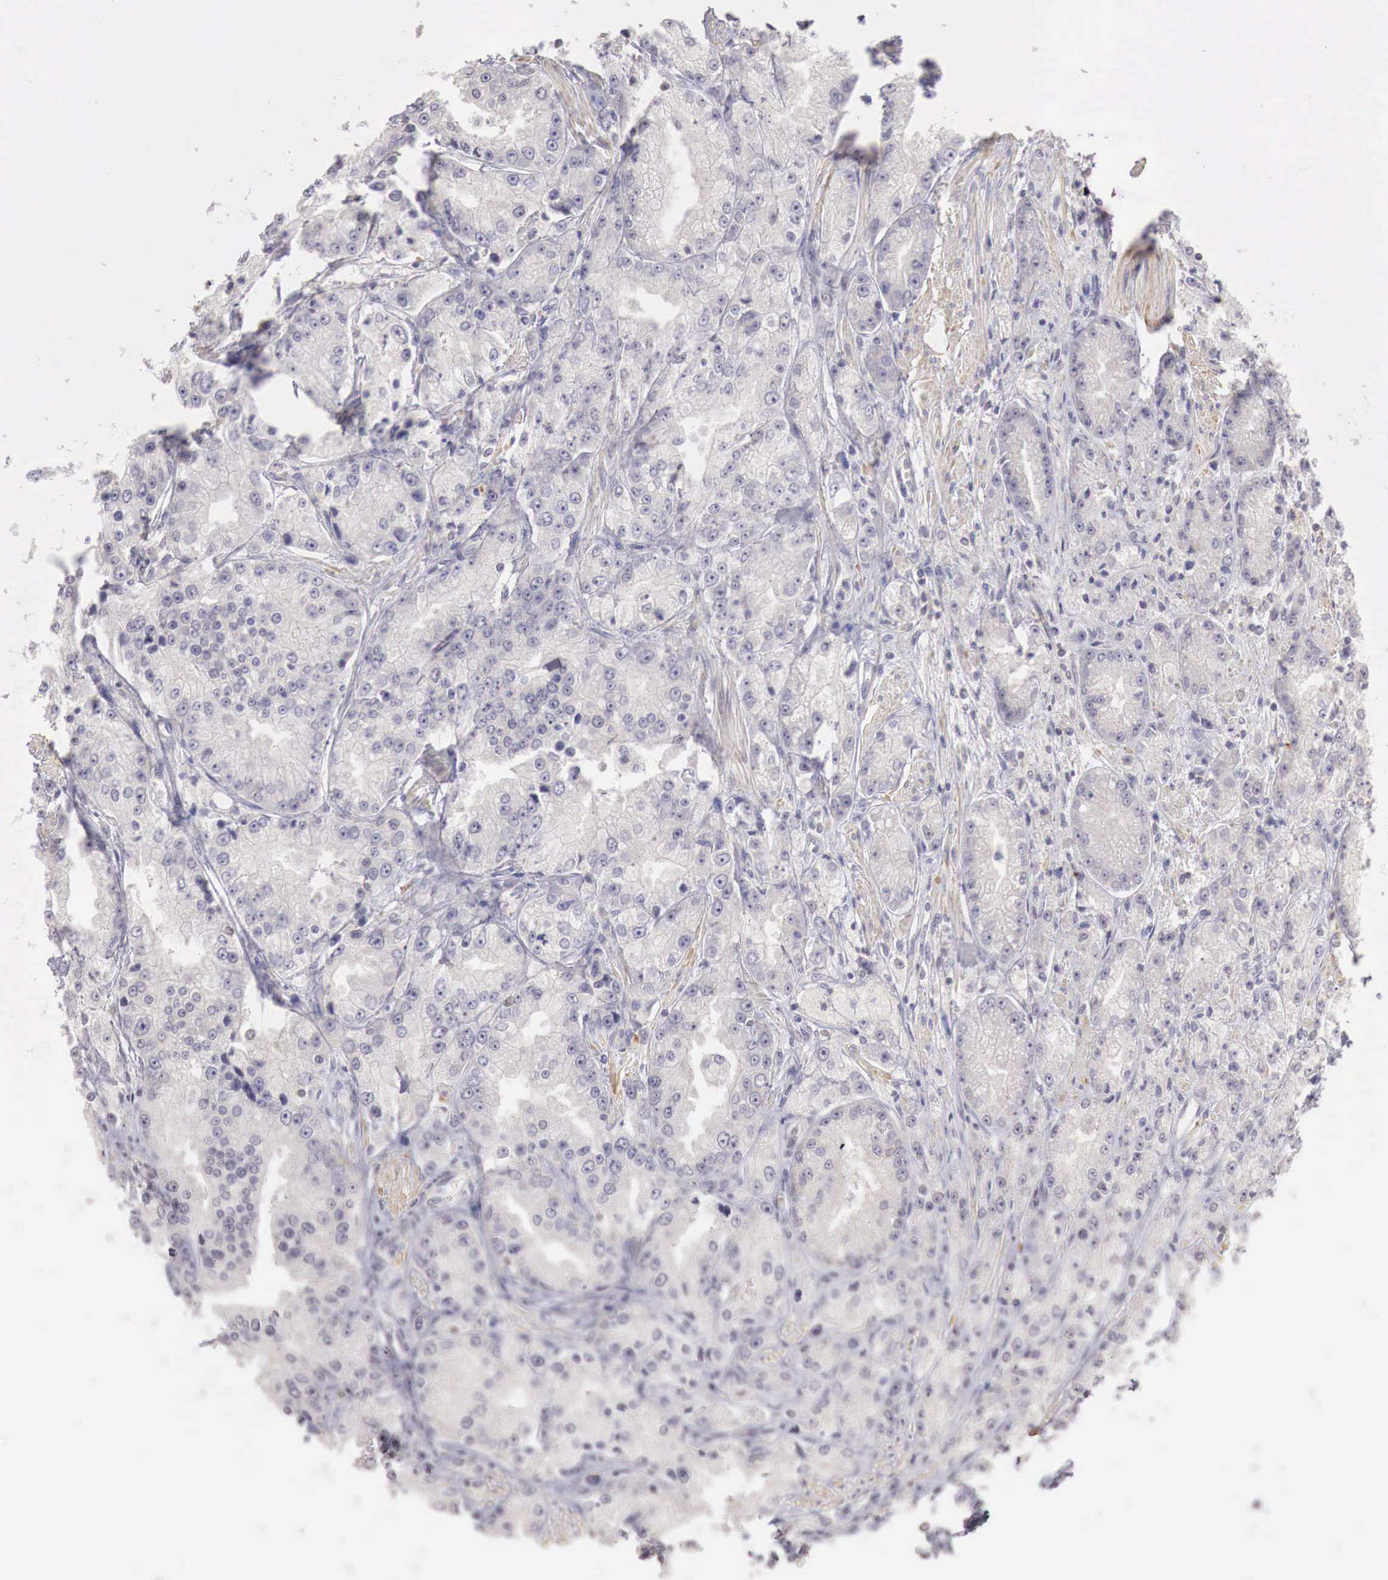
{"staining": {"intensity": "negative", "quantity": "none", "location": "none"}, "tissue": "prostate cancer", "cell_type": "Tumor cells", "image_type": "cancer", "snomed": [{"axis": "morphology", "description": "Adenocarcinoma, Medium grade"}, {"axis": "topography", "description": "Prostate"}], "caption": "Immunohistochemistry image of prostate cancer stained for a protein (brown), which displays no expression in tumor cells. (Brightfield microscopy of DAB (3,3'-diaminobenzidine) immunohistochemistry (IHC) at high magnification).", "gene": "TBC1D9", "patient": {"sex": "male", "age": 72}}